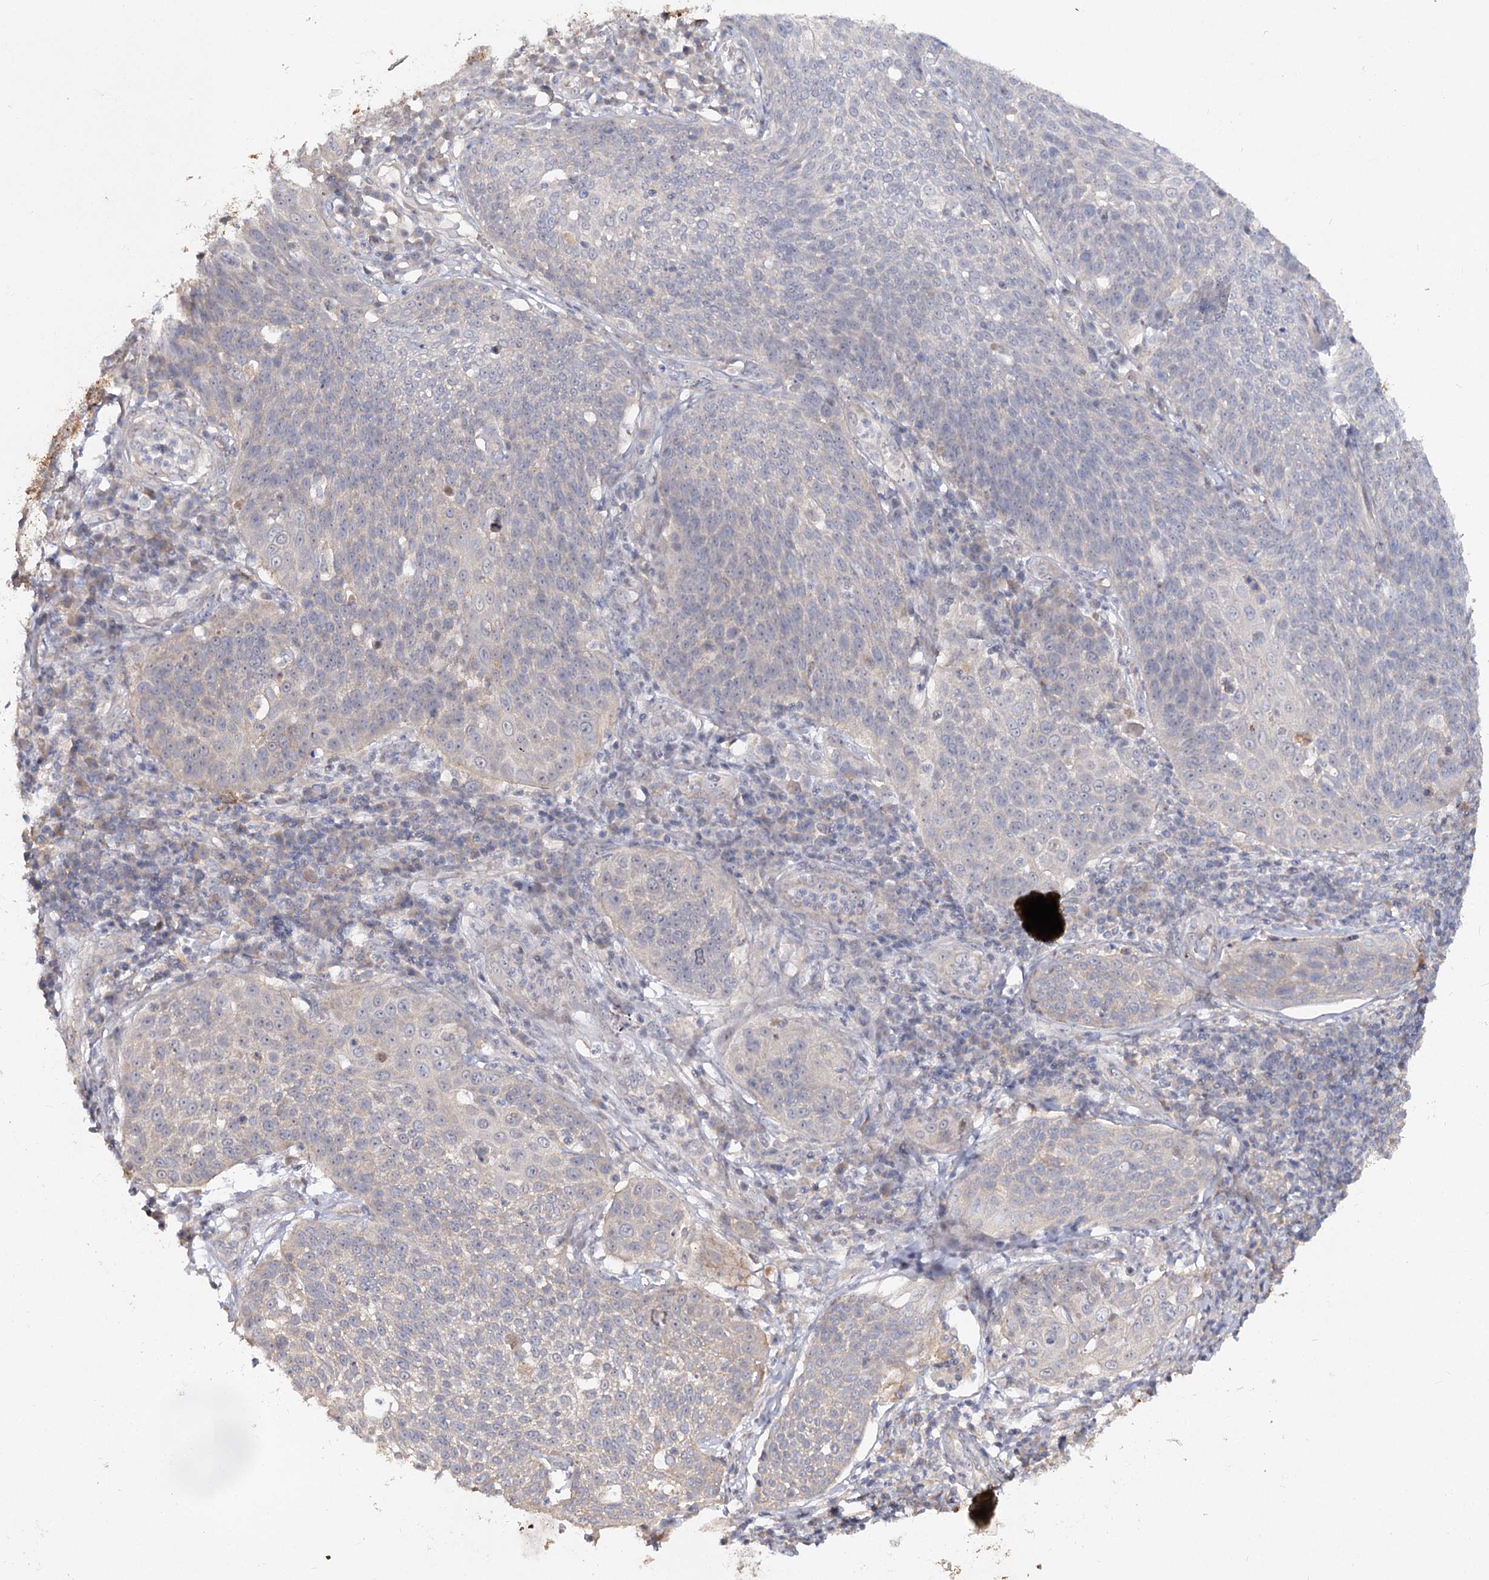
{"staining": {"intensity": "negative", "quantity": "none", "location": "none"}, "tissue": "cervical cancer", "cell_type": "Tumor cells", "image_type": "cancer", "snomed": [{"axis": "morphology", "description": "Squamous cell carcinoma, NOS"}, {"axis": "topography", "description": "Cervix"}], "caption": "High power microscopy image of an immunohistochemistry micrograph of squamous cell carcinoma (cervical), revealing no significant positivity in tumor cells.", "gene": "ANGPTL5", "patient": {"sex": "female", "age": 34}}